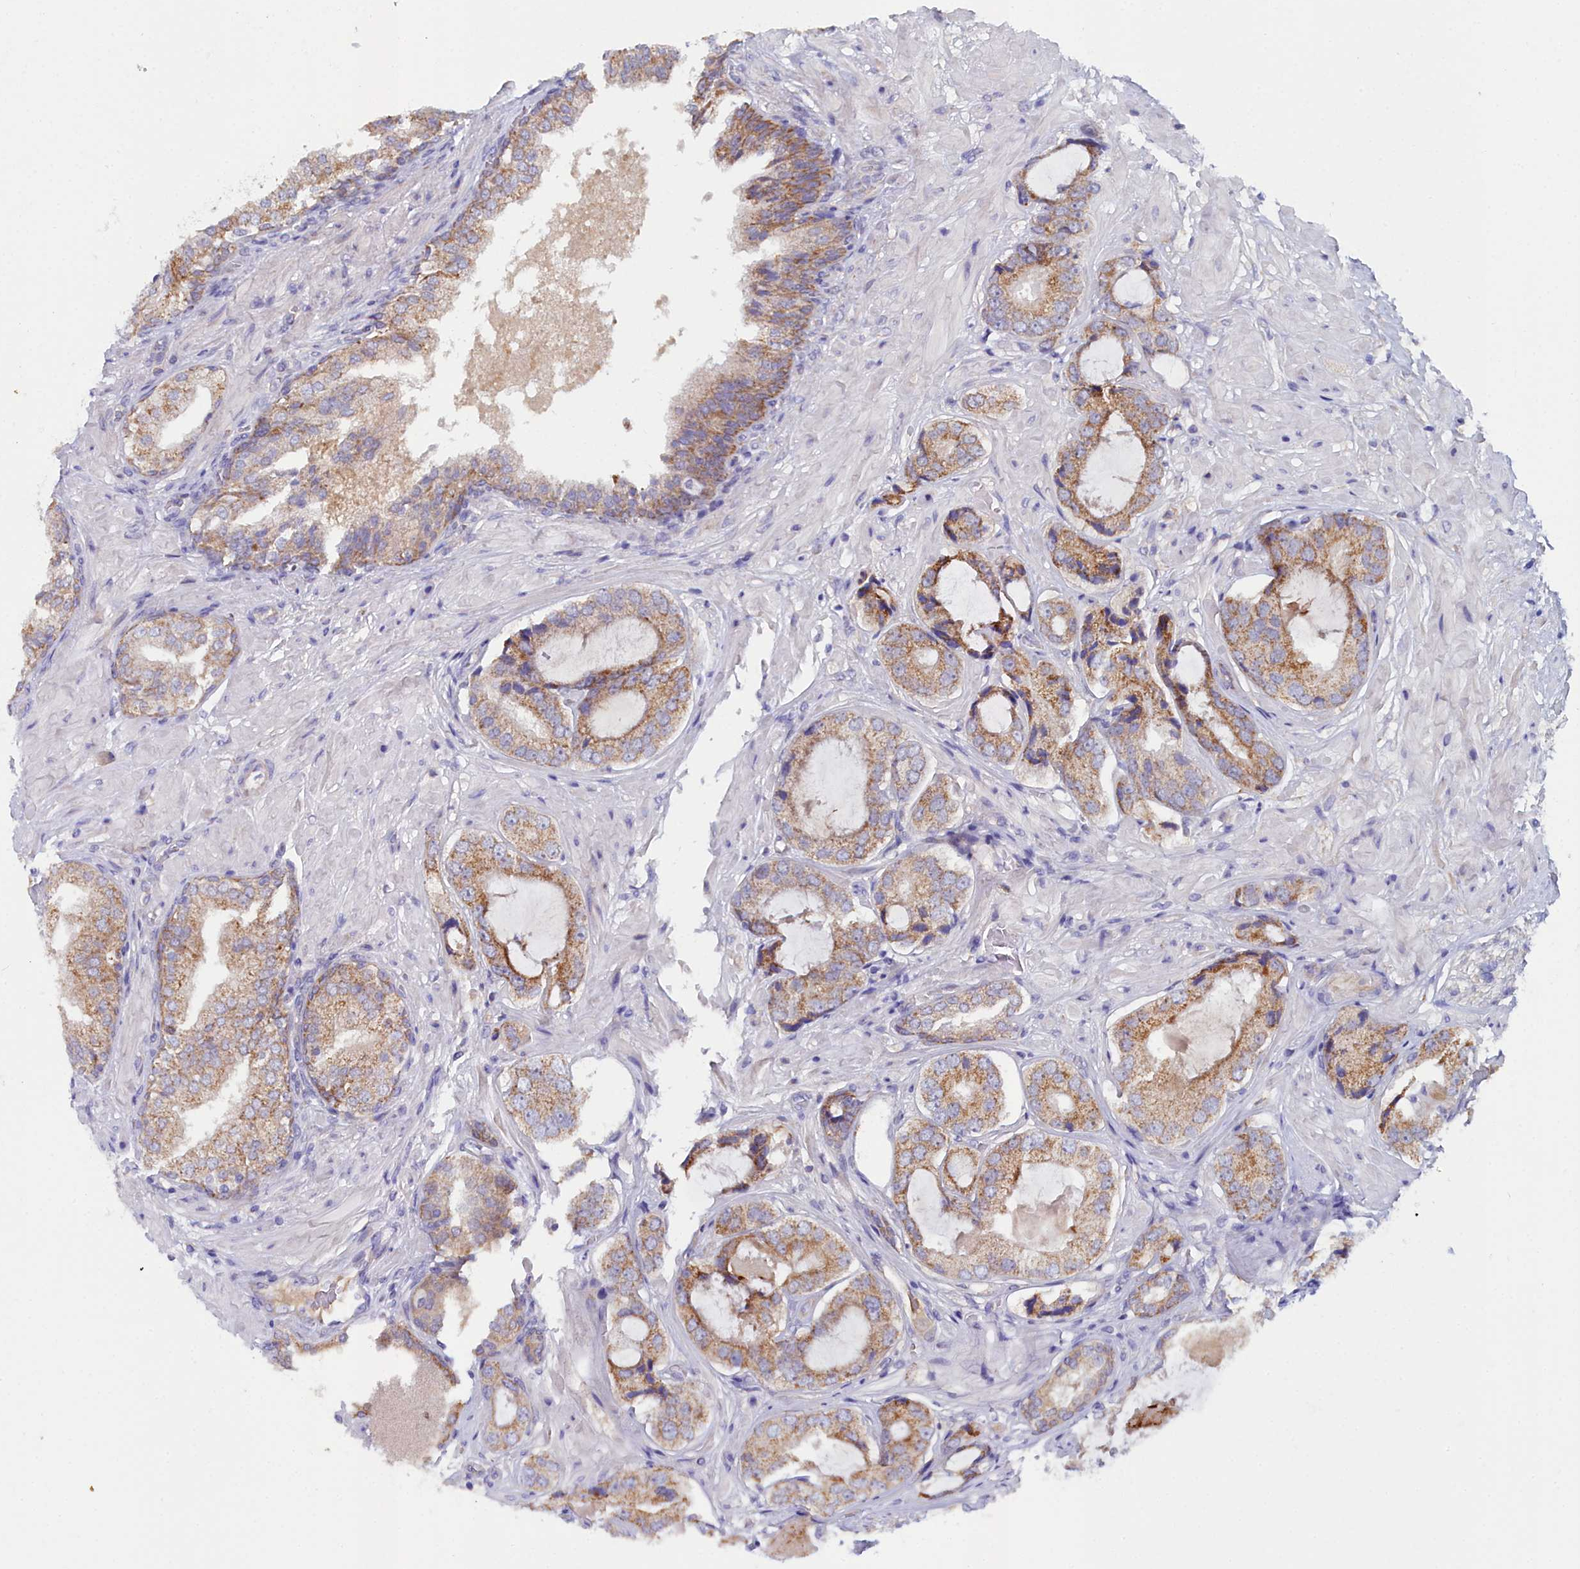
{"staining": {"intensity": "moderate", "quantity": ">75%", "location": "cytoplasmic/membranous"}, "tissue": "prostate cancer", "cell_type": "Tumor cells", "image_type": "cancer", "snomed": [{"axis": "morphology", "description": "Adenocarcinoma, High grade"}, {"axis": "topography", "description": "Prostate"}], "caption": "Immunohistochemical staining of human prostate cancer demonstrates medium levels of moderate cytoplasmic/membranous staining in about >75% of tumor cells.", "gene": "SLC49A3", "patient": {"sex": "male", "age": 59}}